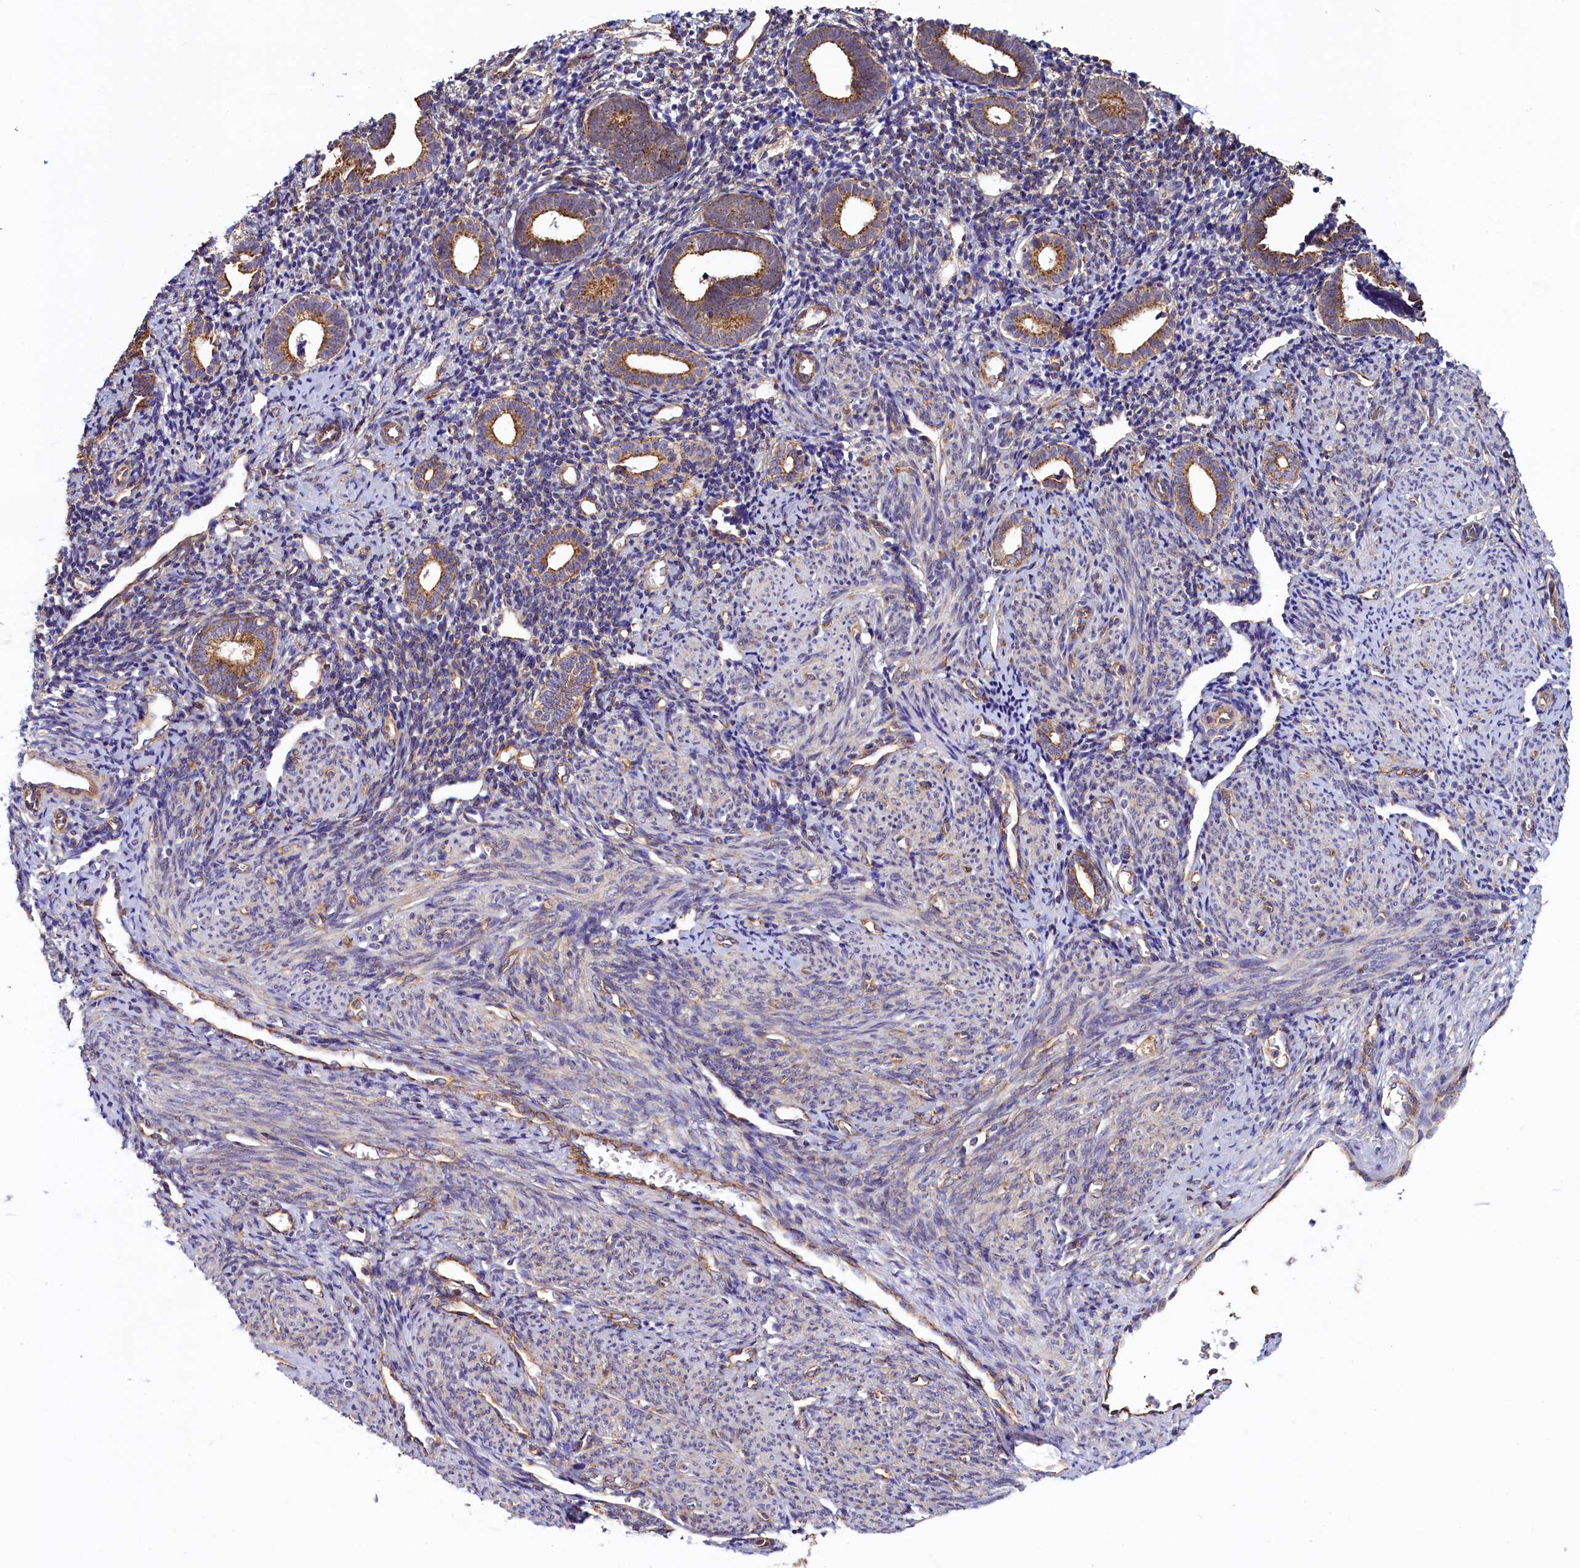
{"staining": {"intensity": "moderate", "quantity": "<25%", "location": "cytoplasmic/membranous"}, "tissue": "endometrium", "cell_type": "Cells in endometrial stroma", "image_type": "normal", "snomed": [{"axis": "morphology", "description": "Normal tissue, NOS"}, {"axis": "topography", "description": "Endometrium"}], "caption": "Immunohistochemistry image of unremarkable human endometrium stained for a protein (brown), which displays low levels of moderate cytoplasmic/membranous positivity in about <25% of cells in endometrial stroma.", "gene": "GPR21", "patient": {"sex": "female", "age": 56}}